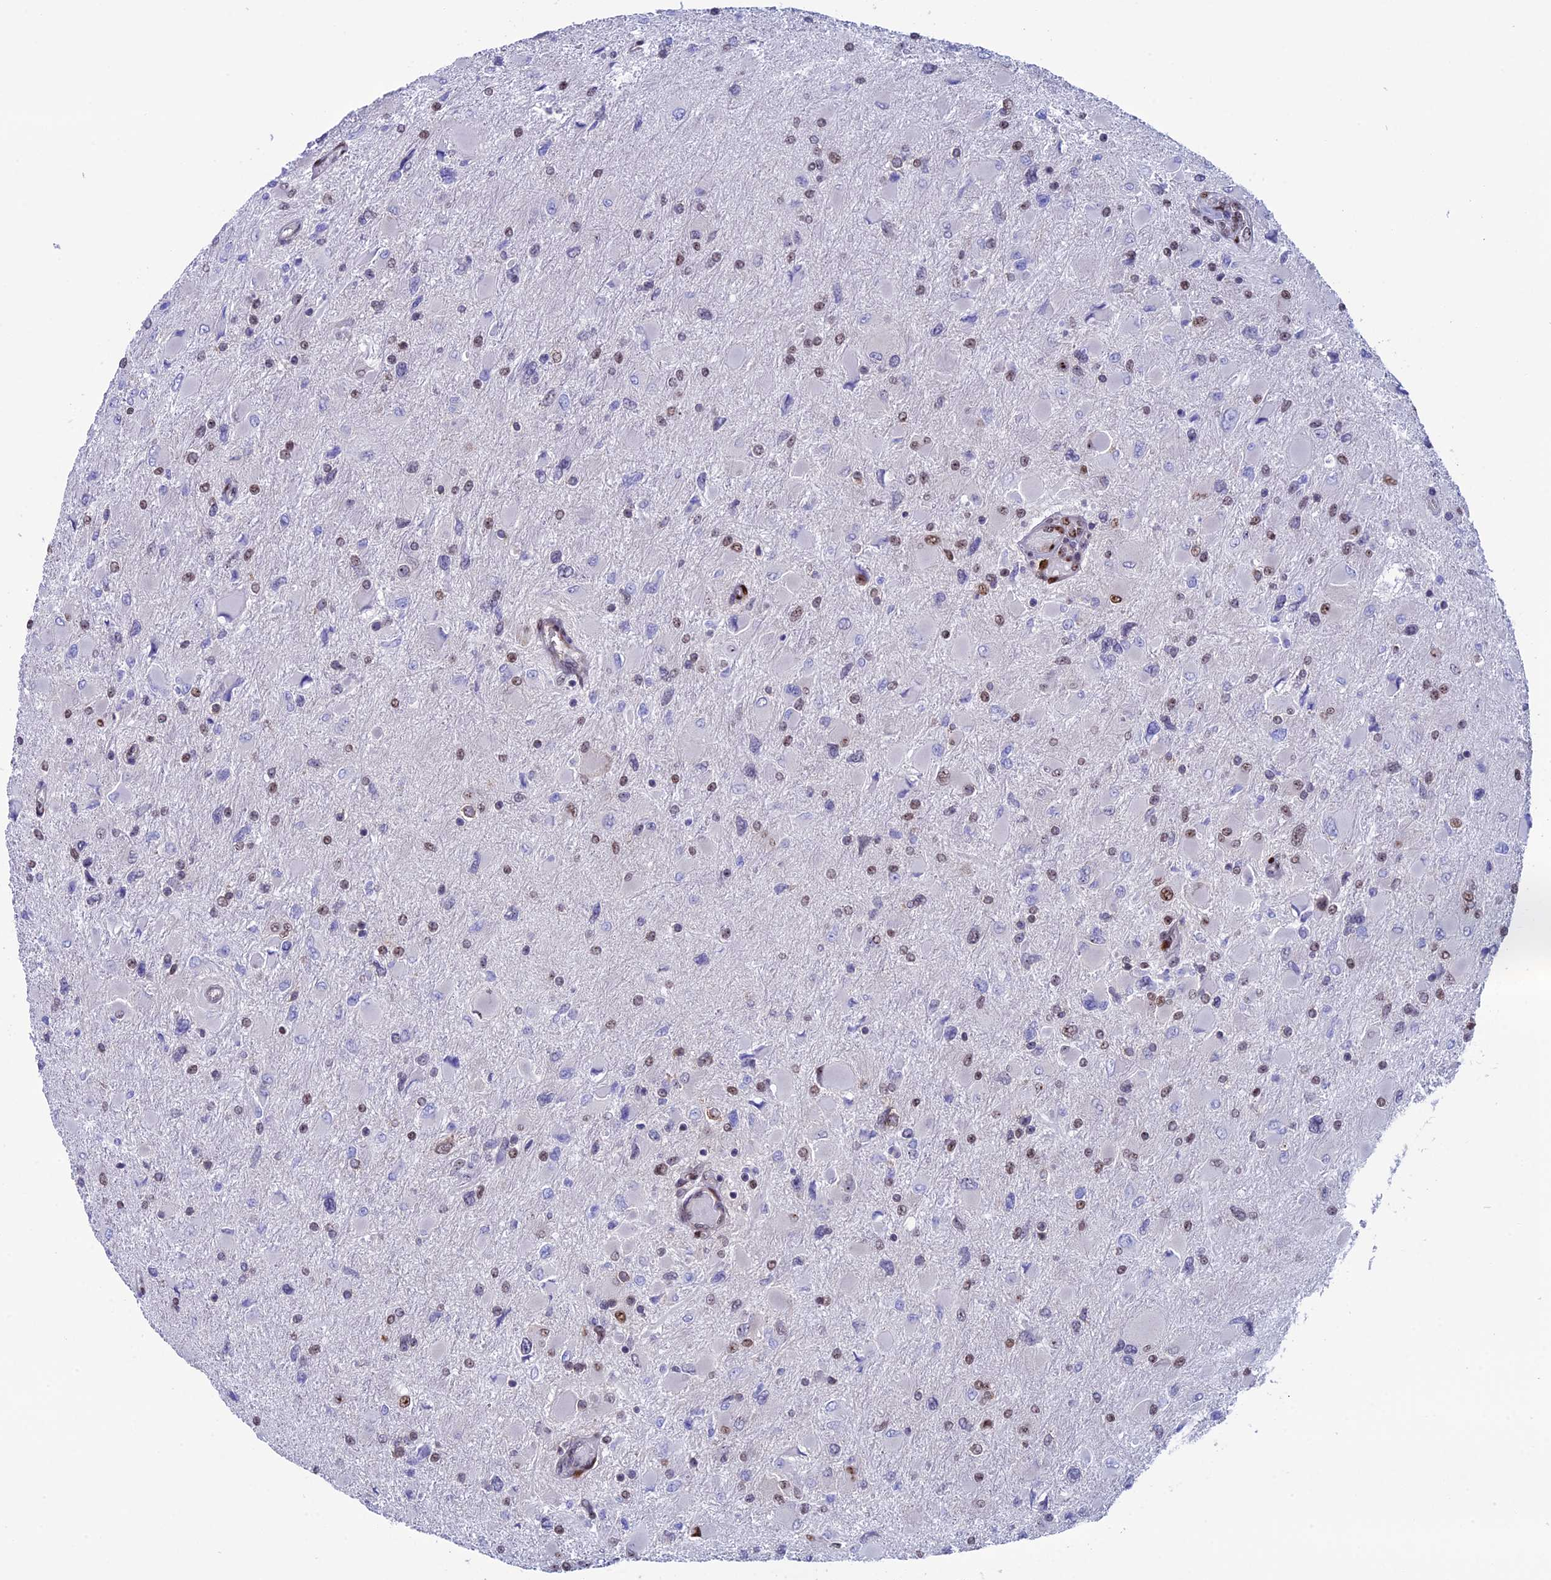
{"staining": {"intensity": "weak", "quantity": "25%-75%", "location": "nuclear"}, "tissue": "glioma", "cell_type": "Tumor cells", "image_type": "cancer", "snomed": [{"axis": "morphology", "description": "Glioma, malignant, High grade"}, {"axis": "topography", "description": "Cerebral cortex"}], "caption": "High-grade glioma (malignant) tissue shows weak nuclear expression in about 25%-75% of tumor cells, visualized by immunohistochemistry. Using DAB (3,3'-diaminobenzidine) (brown) and hematoxylin (blue) stains, captured at high magnification using brightfield microscopy.", "gene": "CCDC86", "patient": {"sex": "female", "age": 36}}